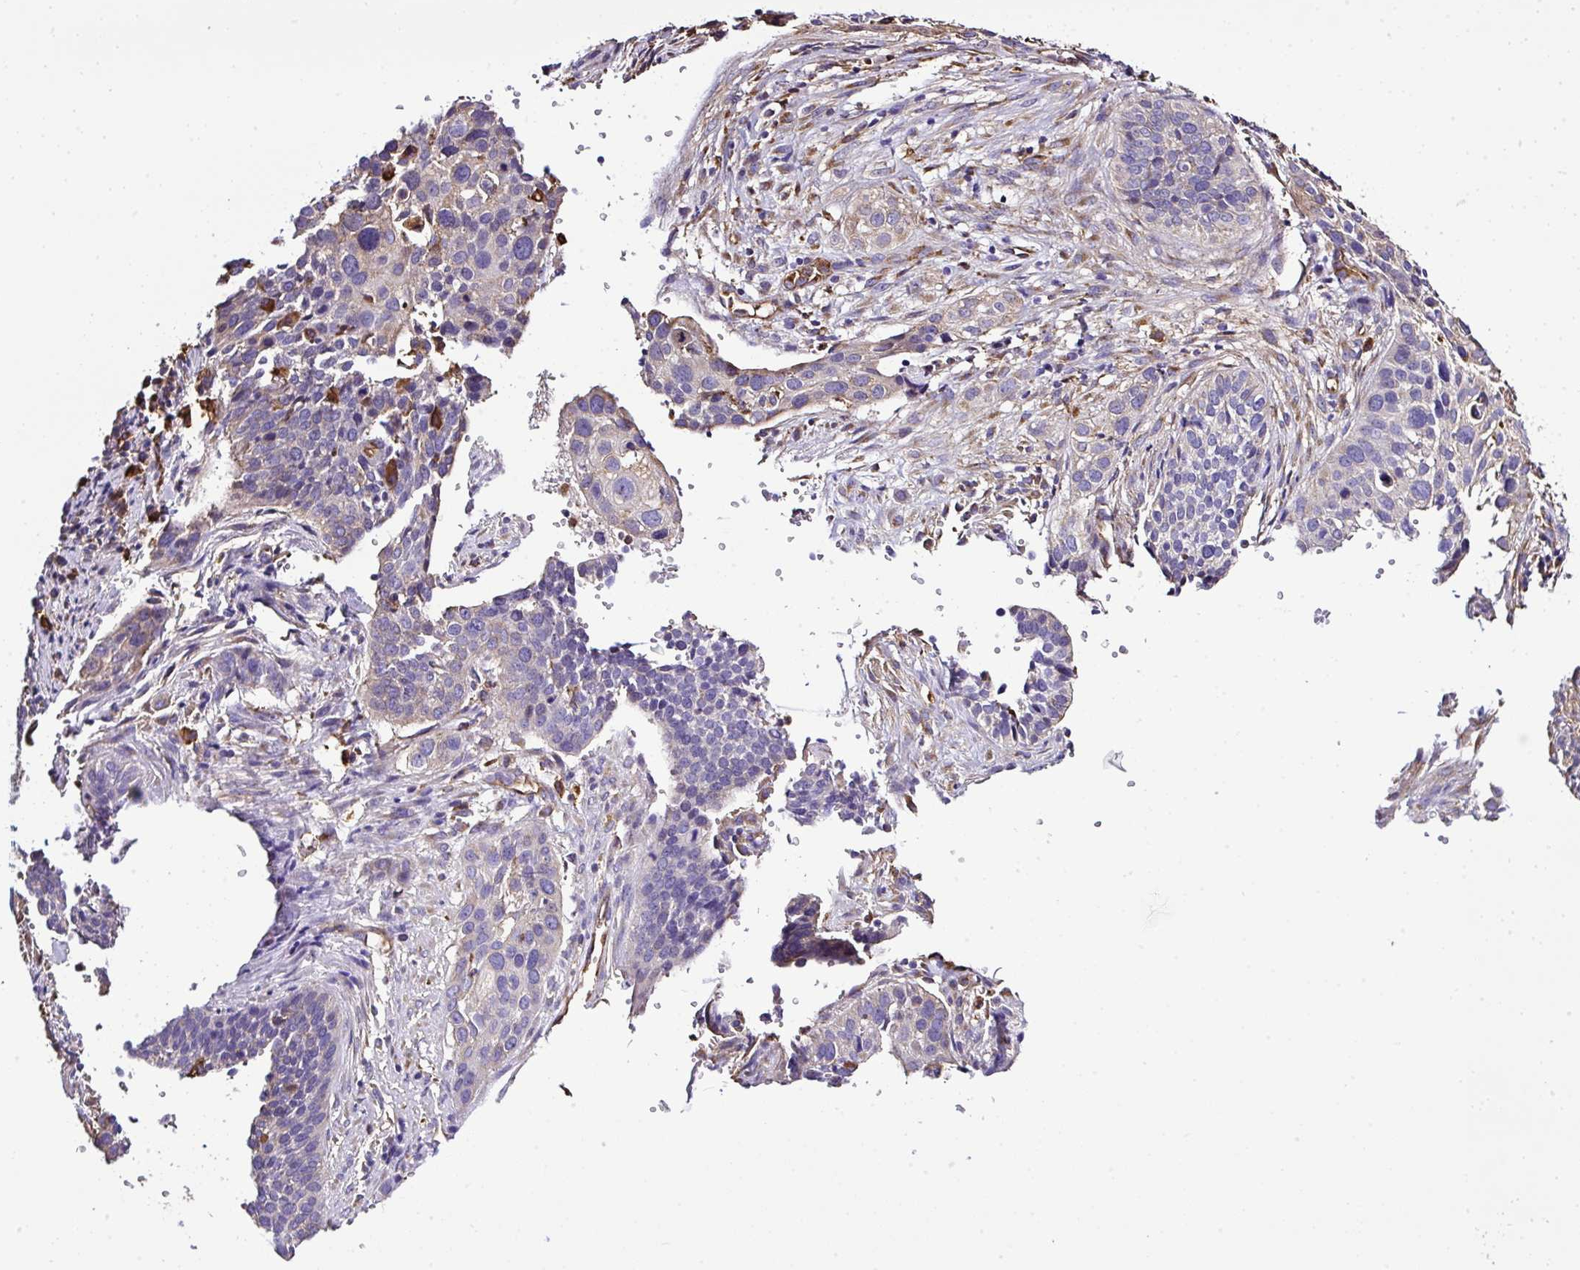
{"staining": {"intensity": "negative", "quantity": "none", "location": "none"}, "tissue": "cervical cancer", "cell_type": "Tumor cells", "image_type": "cancer", "snomed": [{"axis": "morphology", "description": "Squamous cell carcinoma, NOS"}, {"axis": "topography", "description": "Cervix"}], "caption": "Tumor cells are negative for brown protein staining in squamous cell carcinoma (cervical). (DAB IHC with hematoxylin counter stain).", "gene": "MAGEB5", "patient": {"sex": "female", "age": 34}}